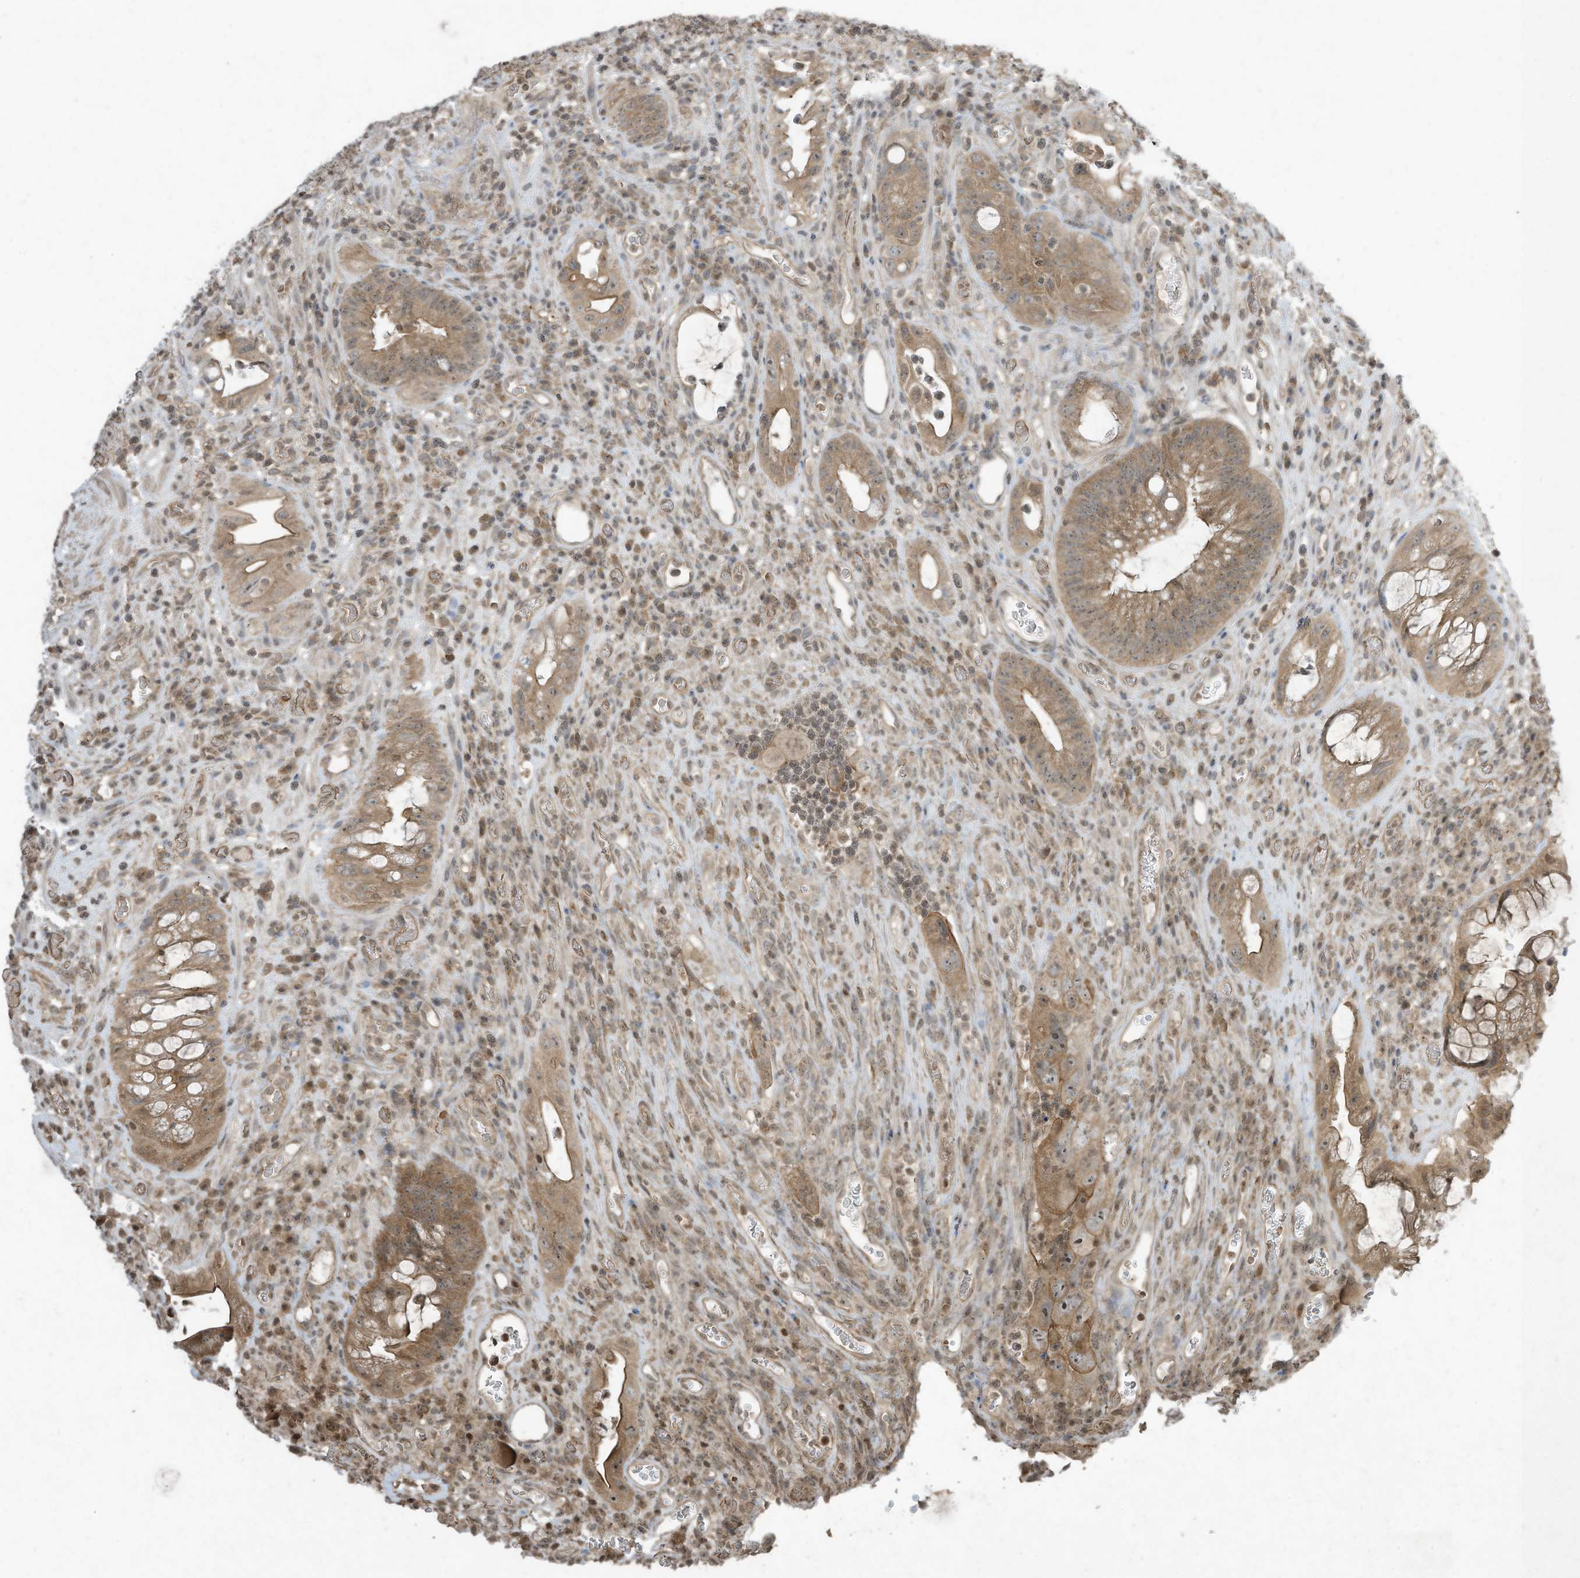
{"staining": {"intensity": "moderate", "quantity": ">75%", "location": "cytoplasmic/membranous"}, "tissue": "colorectal cancer", "cell_type": "Tumor cells", "image_type": "cancer", "snomed": [{"axis": "morphology", "description": "Adenocarcinoma, NOS"}, {"axis": "topography", "description": "Rectum"}], "caption": "Immunohistochemistry (IHC) histopathology image of neoplastic tissue: human colorectal cancer stained using immunohistochemistry (IHC) exhibits medium levels of moderate protein expression localized specifically in the cytoplasmic/membranous of tumor cells, appearing as a cytoplasmic/membranous brown color.", "gene": "MATN2", "patient": {"sex": "male", "age": 59}}